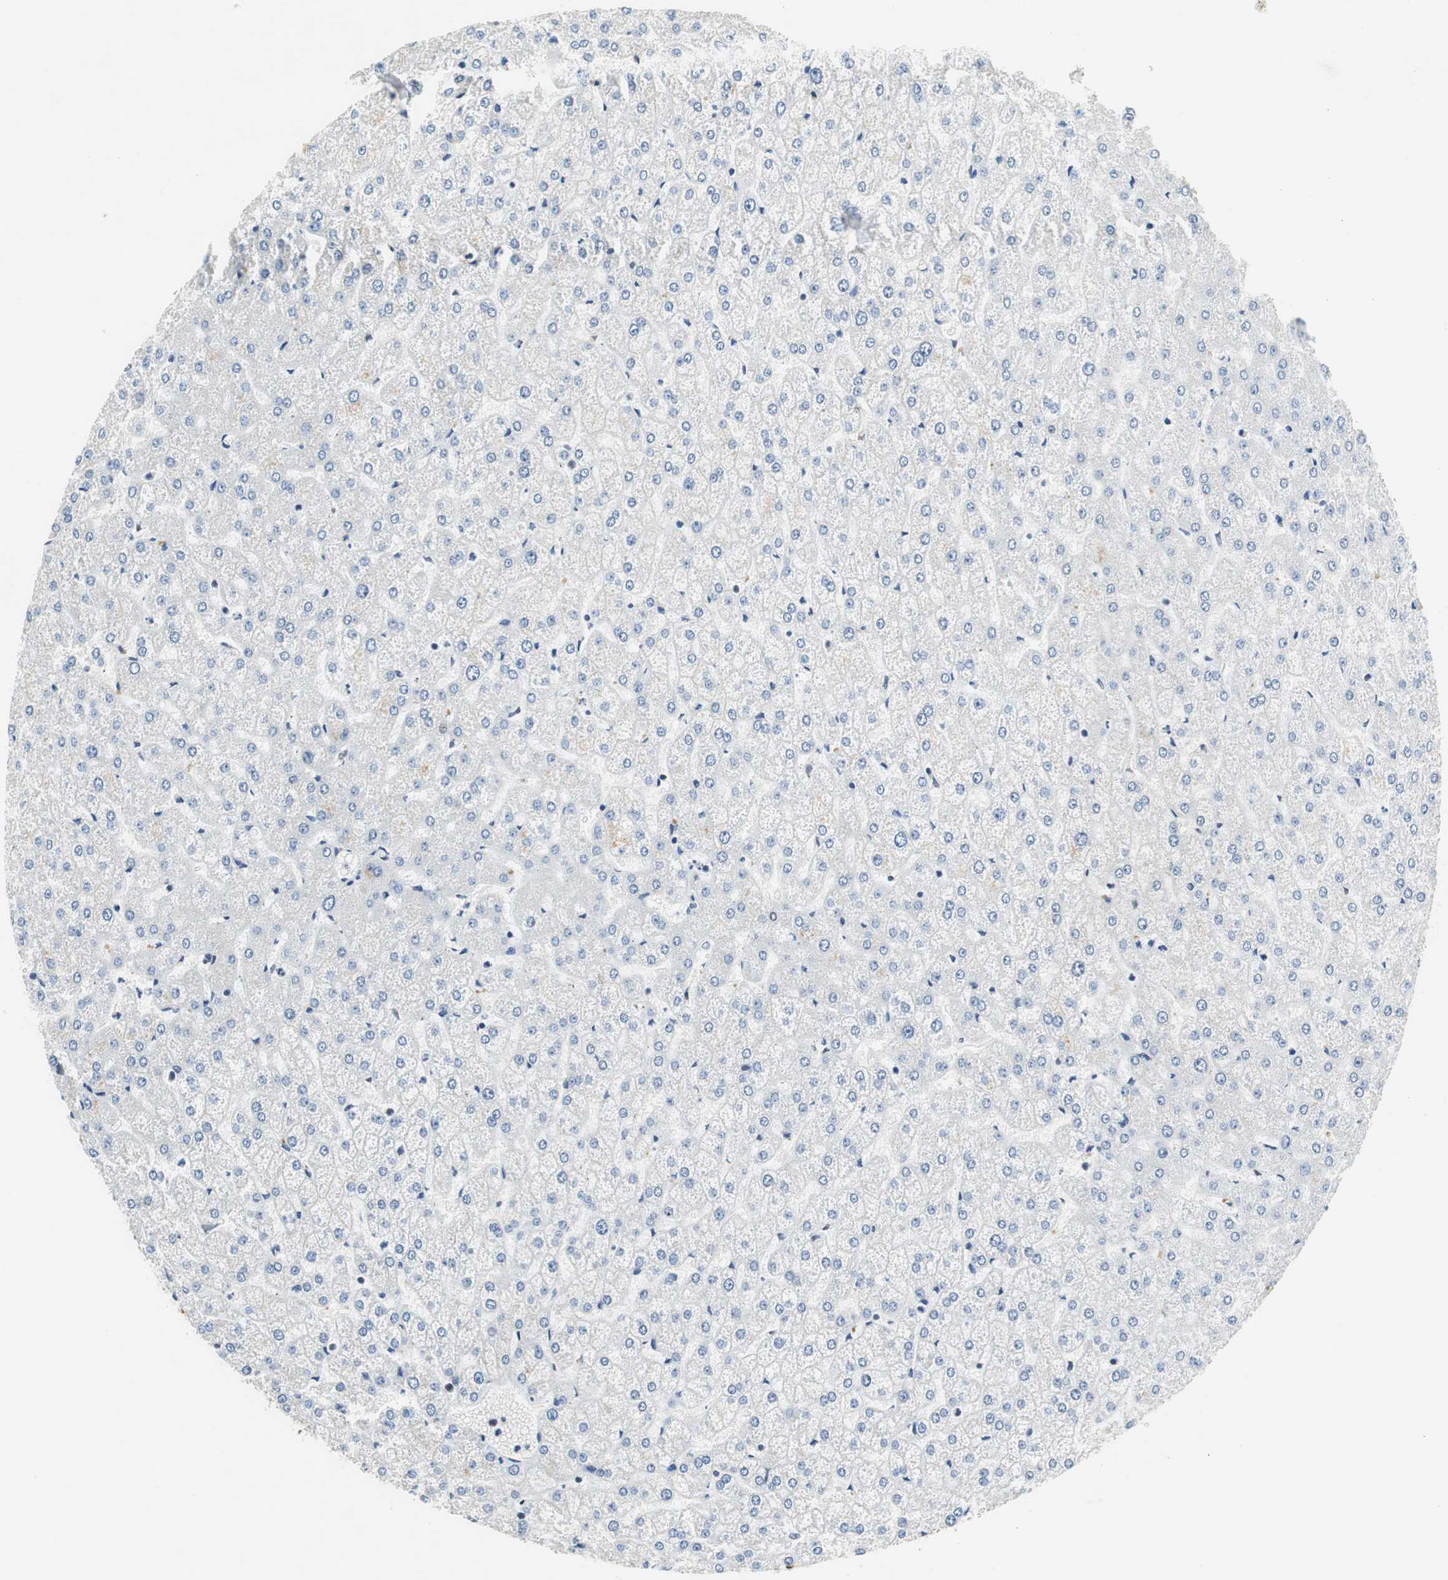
{"staining": {"intensity": "moderate", "quantity": "25%-75%", "location": "nuclear"}, "tissue": "liver", "cell_type": "Cholangiocytes", "image_type": "normal", "snomed": [{"axis": "morphology", "description": "Normal tissue, NOS"}, {"axis": "topography", "description": "Liver"}], "caption": "Approximately 25%-75% of cholangiocytes in benign liver reveal moderate nuclear protein positivity as visualized by brown immunohistochemical staining.", "gene": "PRKDC", "patient": {"sex": "female", "age": 32}}